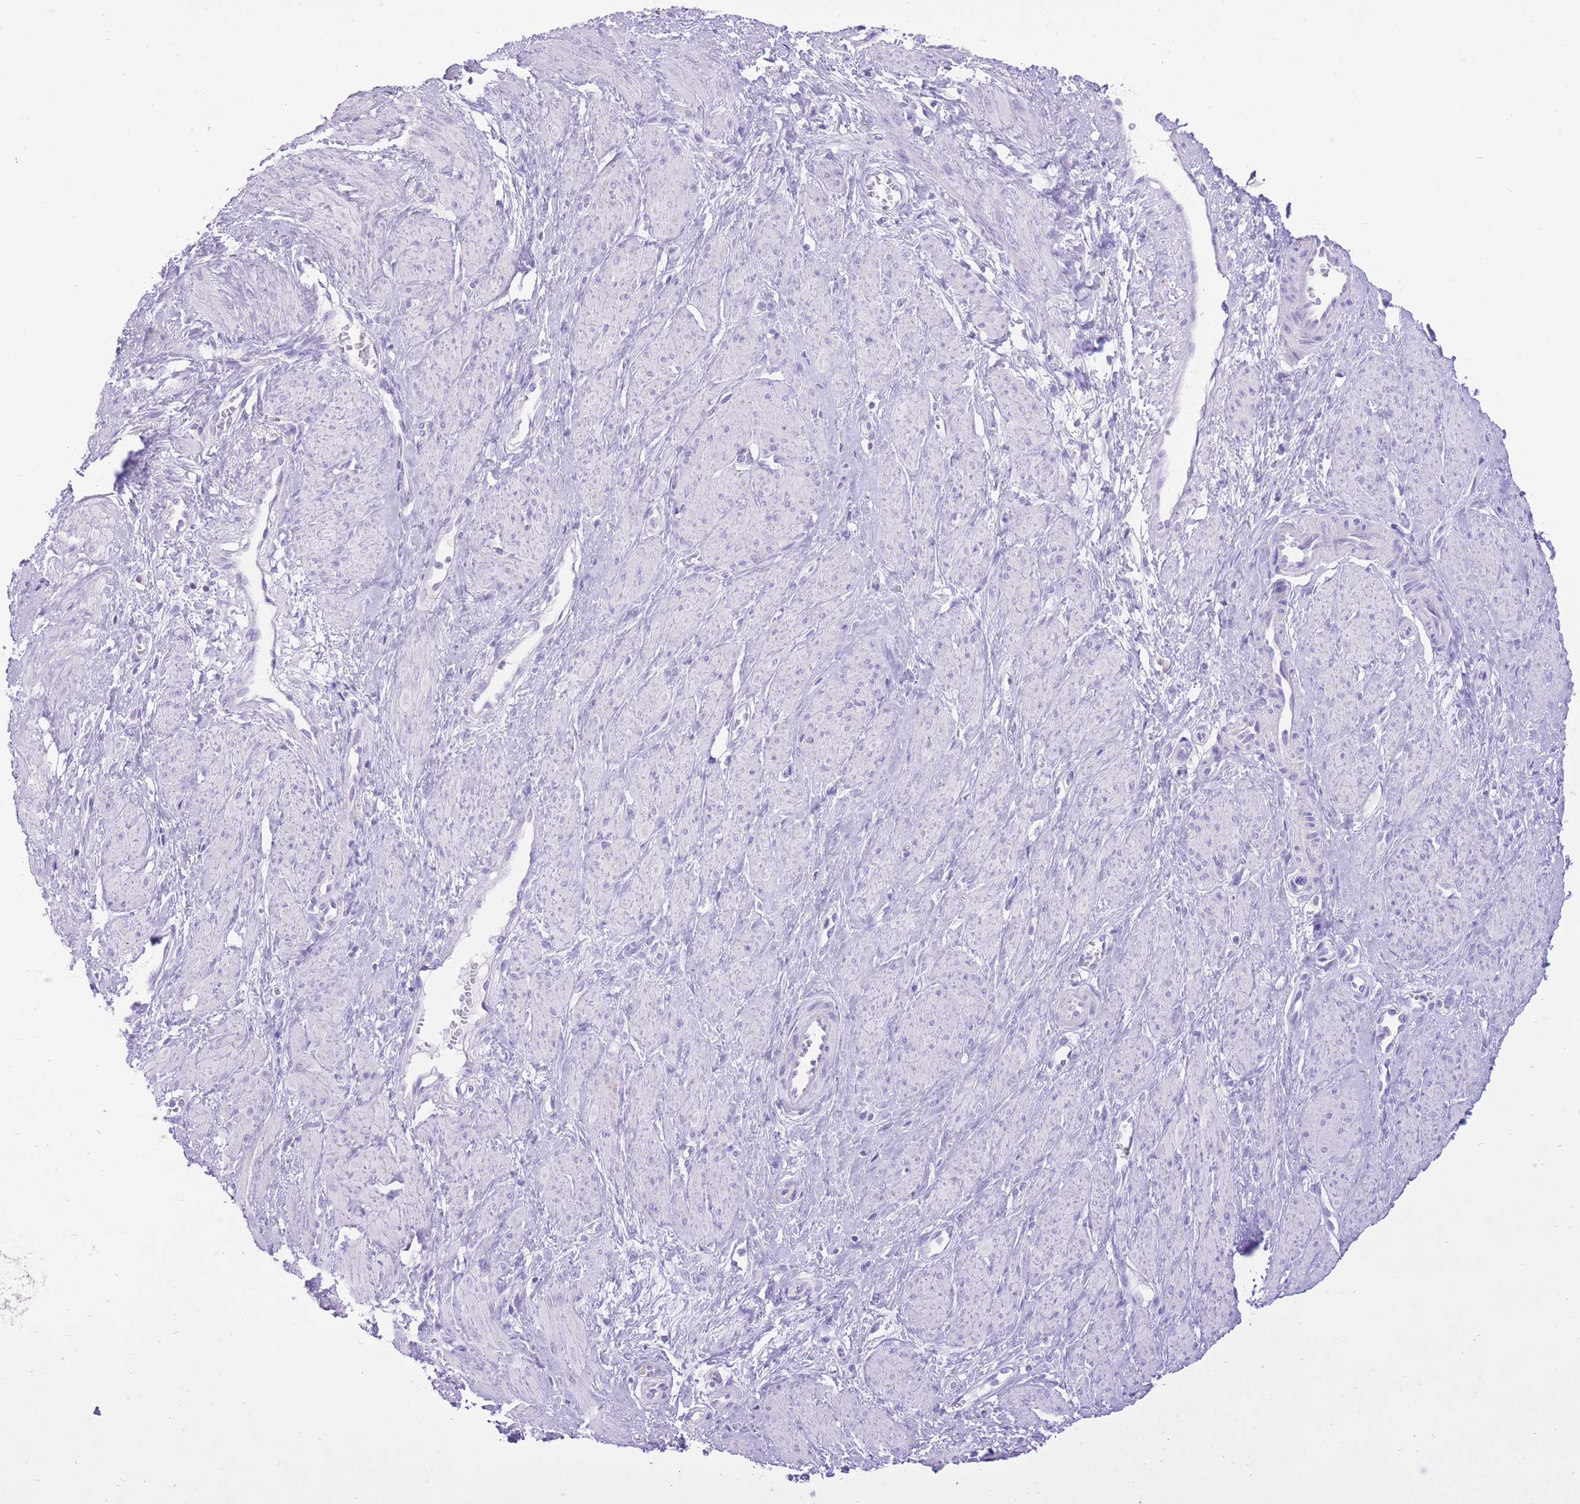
{"staining": {"intensity": "negative", "quantity": "none", "location": "none"}, "tissue": "smooth muscle", "cell_type": "Smooth muscle cells", "image_type": "normal", "snomed": [{"axis": "morphology", "description": "Normal tissue, NOS"}, {"axis": "topography", "description": "Smooth muscle"}, {"axis": "topography", "description": "Uterus"}], "caption": "An image of smooth muscle stained for a protein displays no brown staining in smooth muscle cells. (DAB (3,3'-diaminobenzidine) immunohistochemistry (IHC) with hematoxylin counter stain).", "gene": "SLC4A4", "patient": {"sex": "female", "age": 39}}